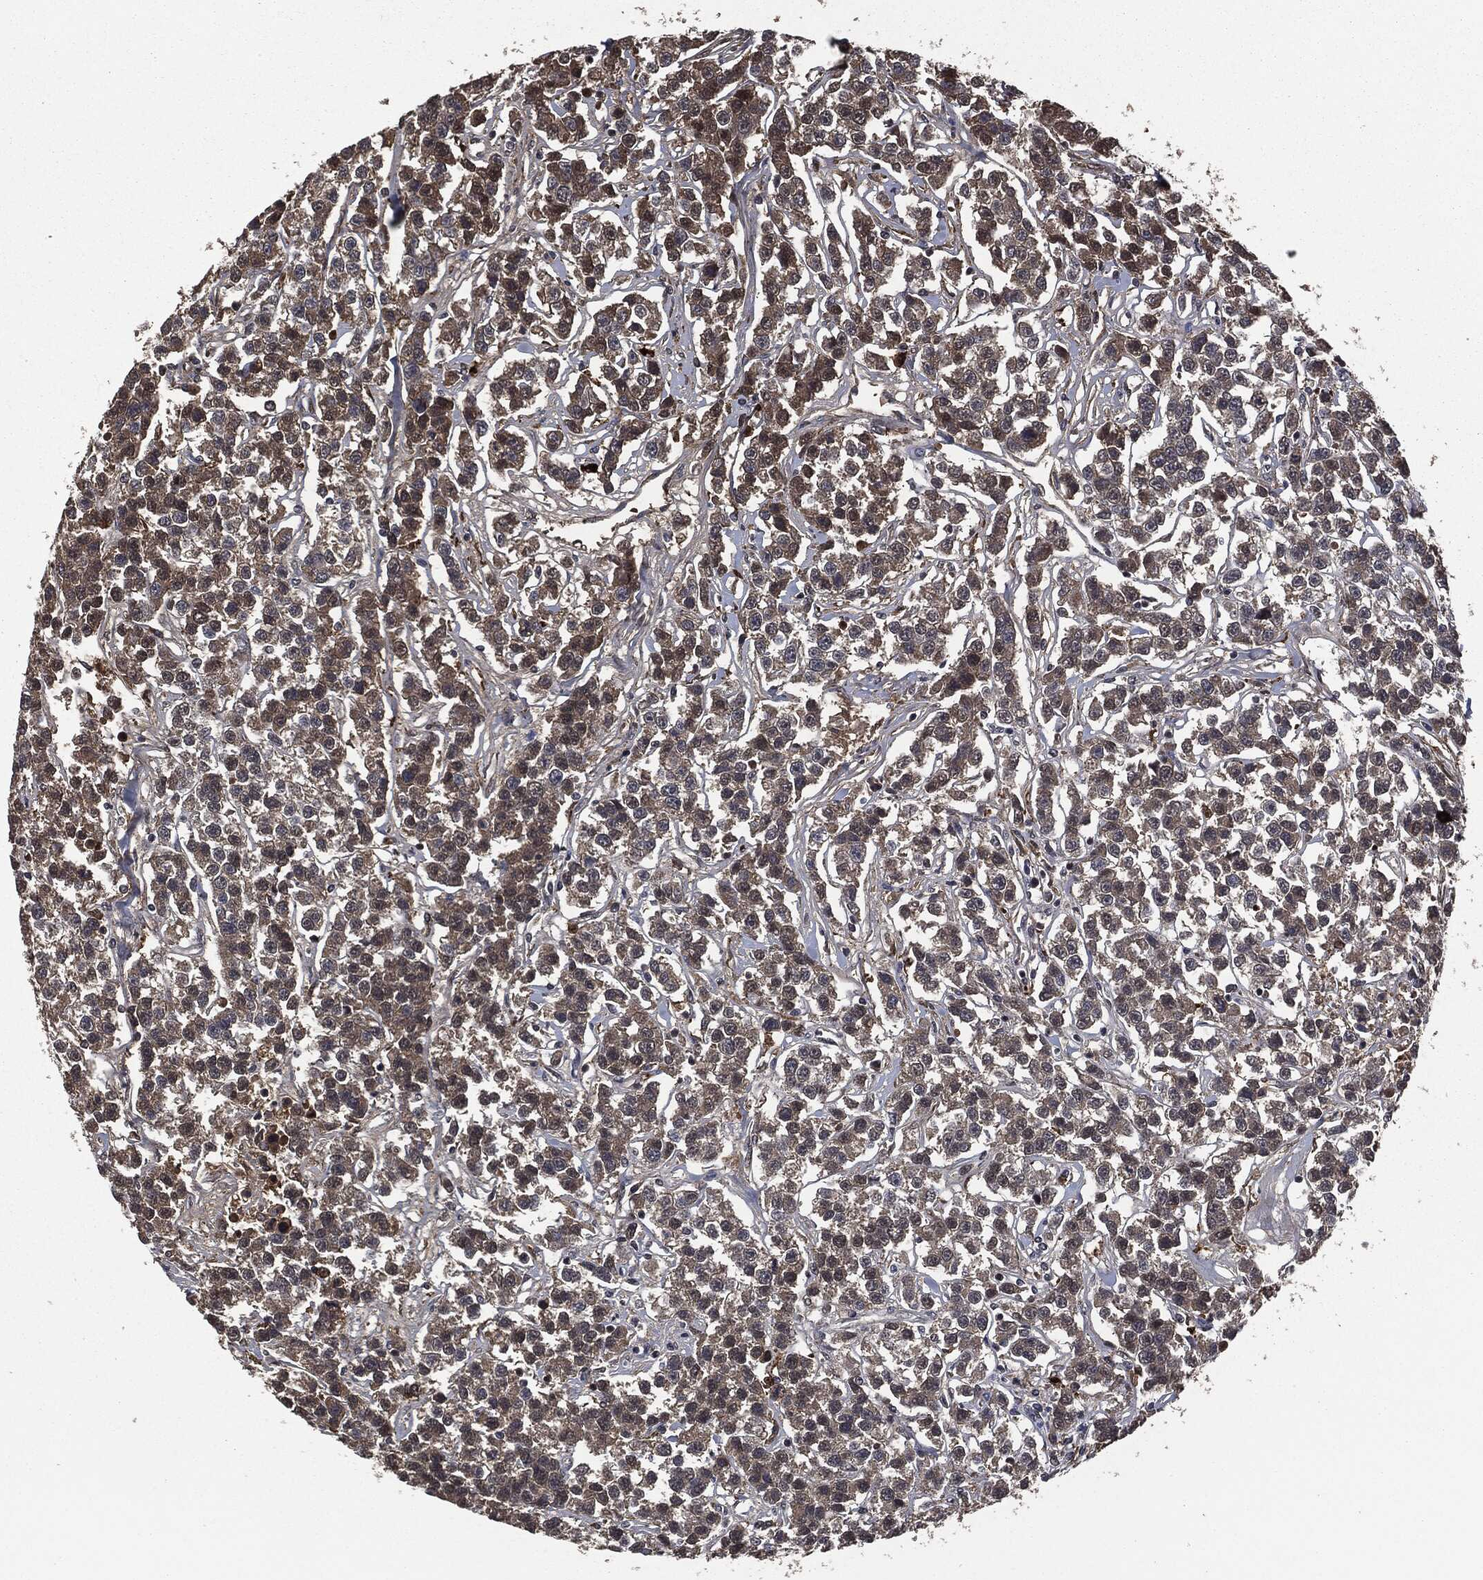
{"staining": {"intensity": "strong", "quantity": "25%-75%", "location": "cytoplasmic/membranous"}, "tissue": "testis cancer", "cell_type": "Tumor cells", "image_type": "cancer", "snomed": [{"axis": "morphology", "description": "Seminoma, NOS"}, {"axis": "topography", "description": "Testis"}], "caption": "Seminoma (testis) stained with a protein marker displays strong staining in tumor cells.", "gene": "CRABP2", "patient": {"sex": "male", "age": 59}}